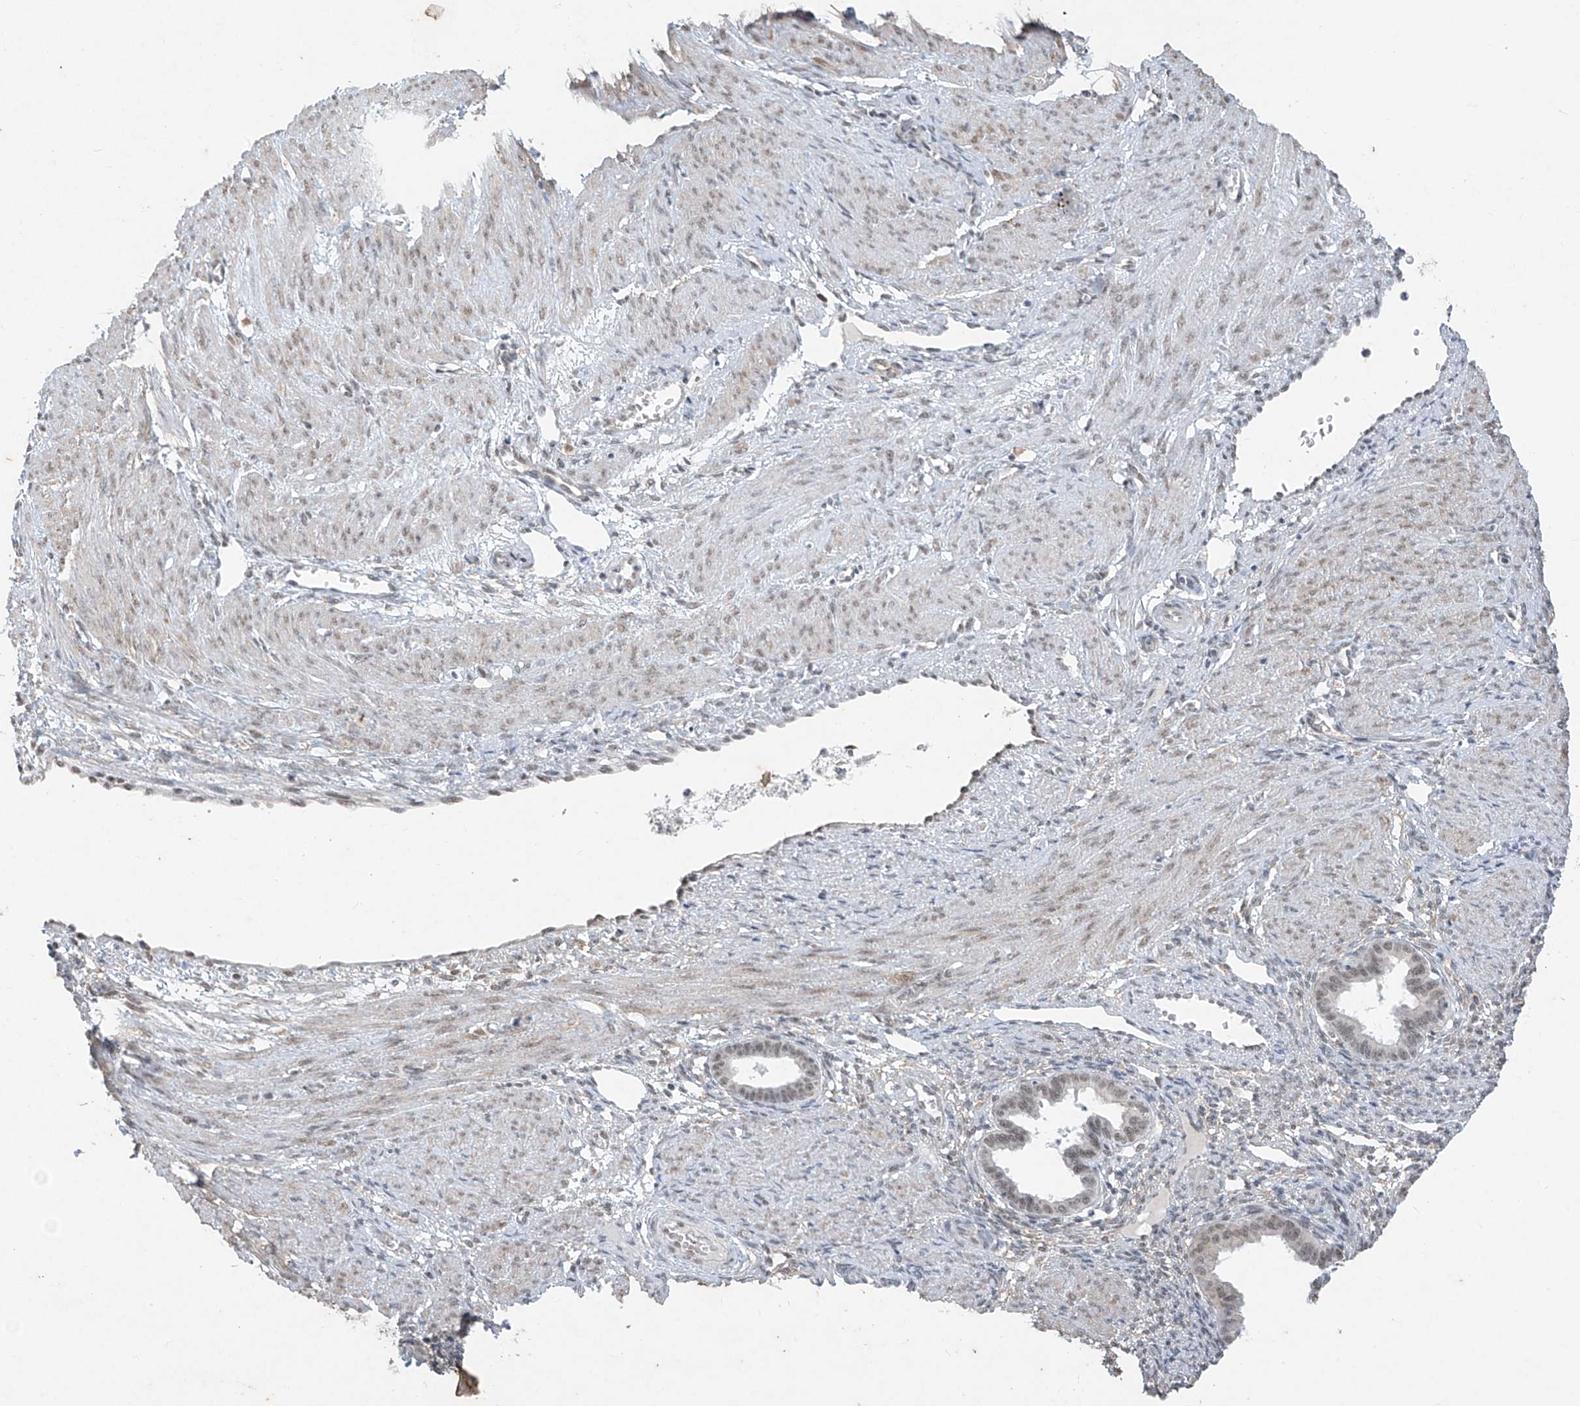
{"staining": {"intensity": "weak", "quantity": "25%-75%", "location": "nuclear"}, "tissue": "endometrium", "cell_type": "Cells in endometrial stroma", "image_type": "normal", "snomed": [{"axis": "morphology", "description": "Normal tissue, NOS"}, {"axis": "topography", "description": "Endometrium"}], "caption": "Endometrium stained with DAB (3,3'-diaminobenzidine) immunohistochemistry displays low levels of weak nuclear positivity in approximately 25%-75% of cells in endometrial stroma.", "gene": "TFEC", "patient": {"sex": "female", "age": 33}}